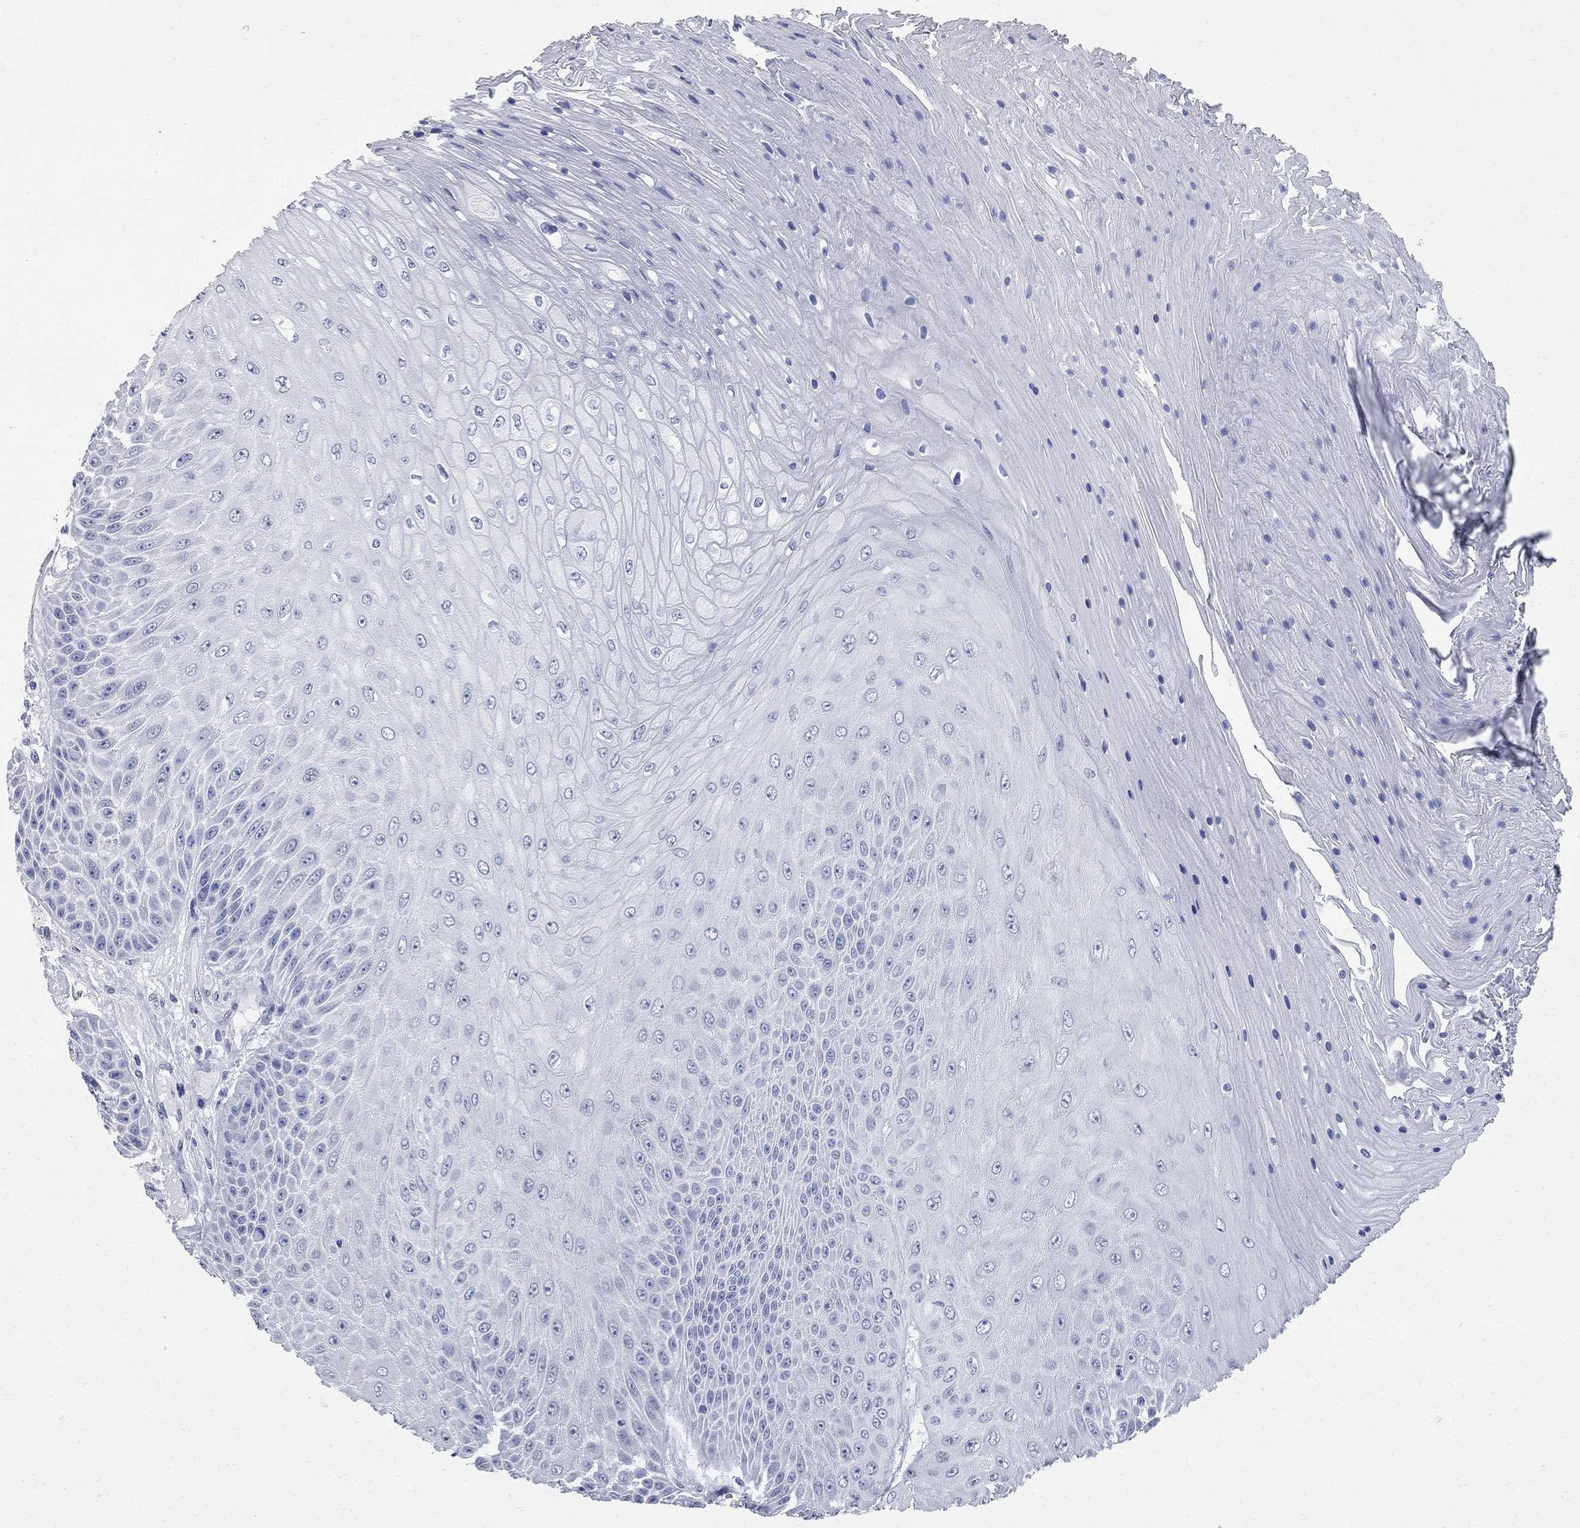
{"staining": {"intensity": "negative", "quantity": "none", "location": "none"}, "tissue": "skin cancer", "cell_type": "Tumor cells", "image_type": "cancer", "snomed": [{"axis": "morphology", "description": "Squamous cell carcinoma, NOS"}, {"axis": "topography", "description": "Skin"}], "caption": "High power microscopy histopathology image of an immunohistochemistry micrograph of squamous cell carcinoma (skin), revealing no significant staining in tumor cells.", "gene": "BPIFB1", "patient": {"sex": "male", "age": 62}}